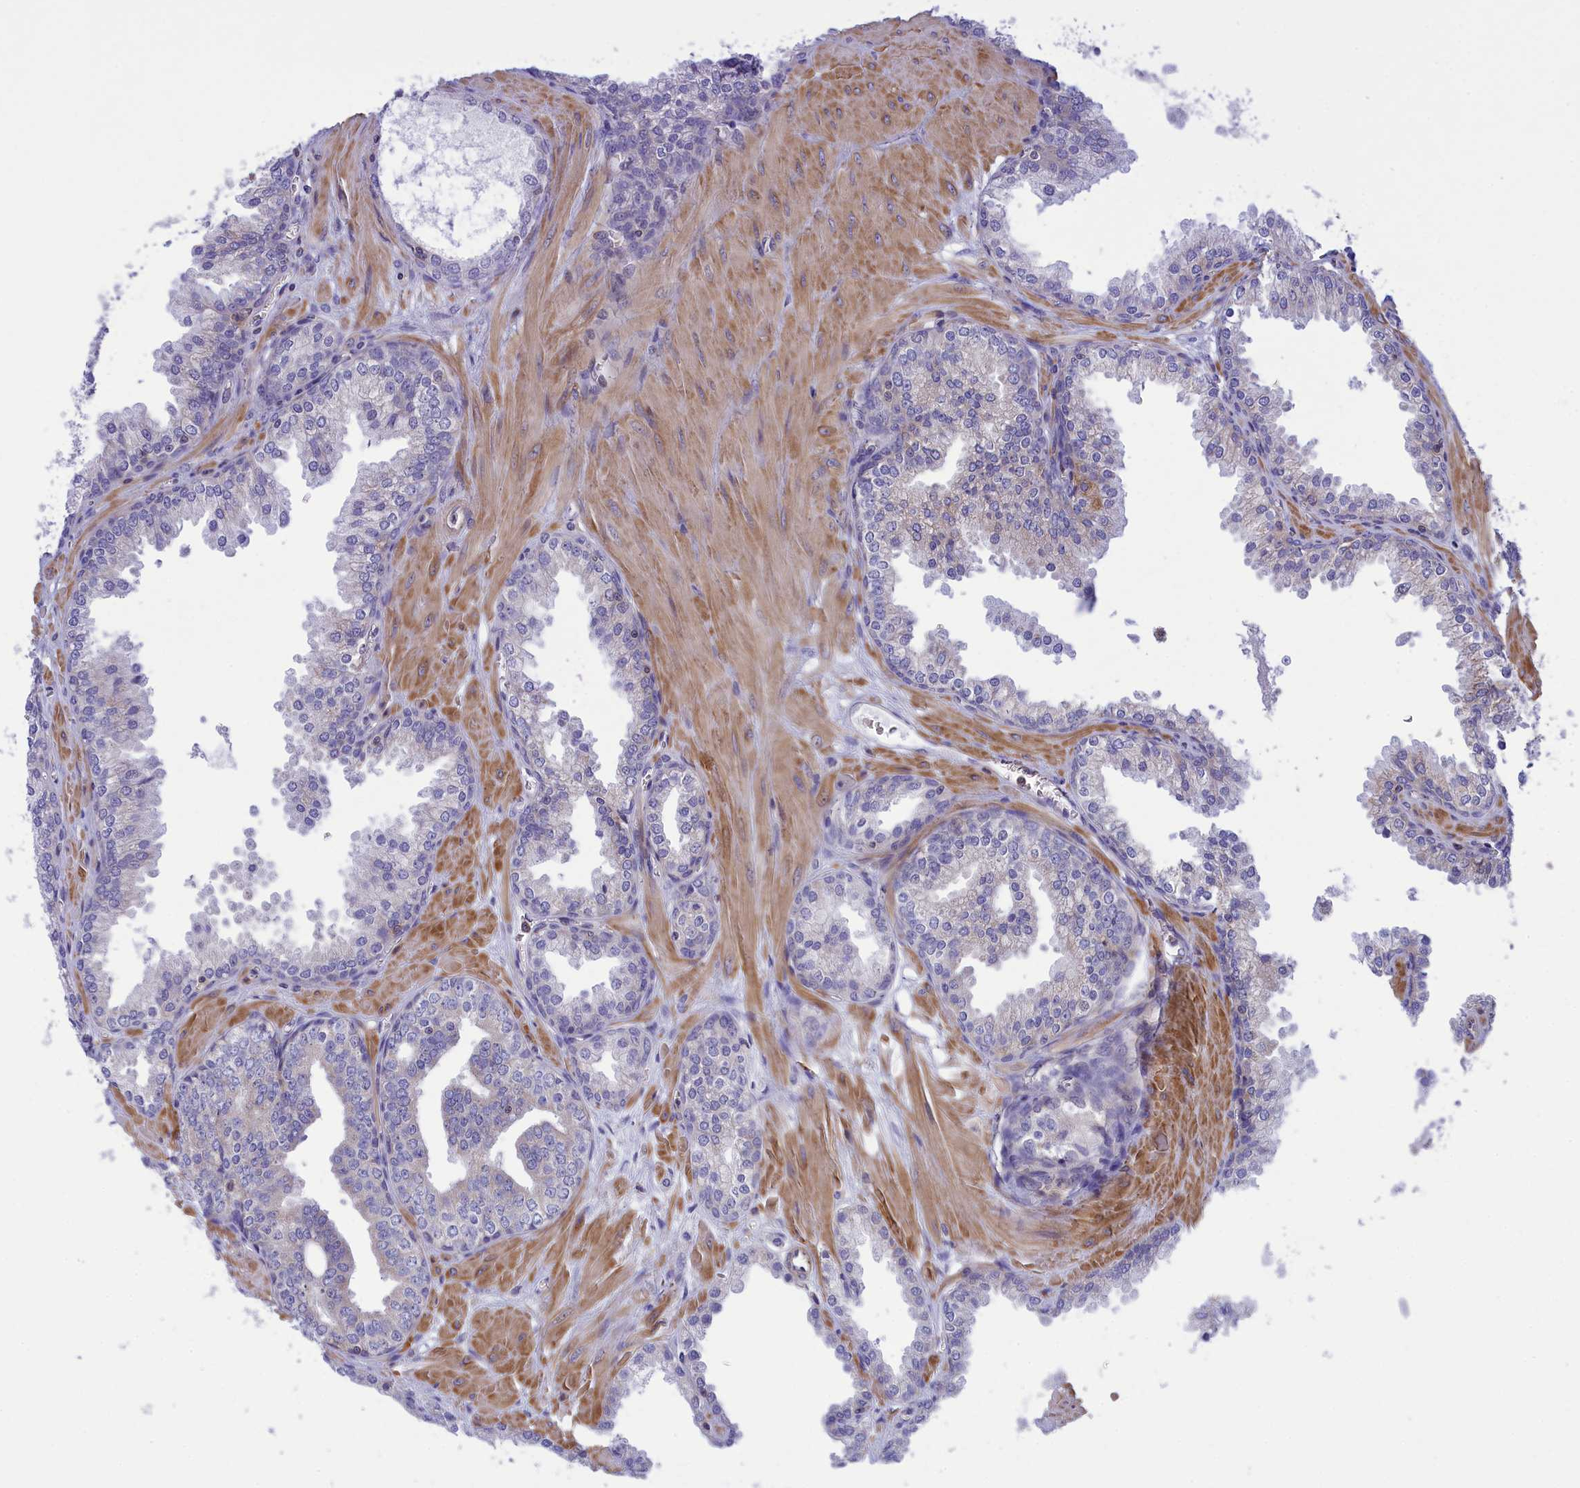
{"staining": {"intensity": "negative", "quantity": "none", "location": "none"}, "tissue": "prostate cancer", "cell_type": "Tumor cells", "image_type": "cancer", "snomed": [{"axis": "morphology", "description": "Adenocarcinoma, Low grade"}, {"axis": "topography", "description": "Prostate"}], "caption": "Photomicrograph shows no significant protein expression in tumor cells of prostate cancer (adenocarcinoma (low-grade)).", "gene": "CORO7-PAM16", "patient": {"sex": "male", "age": 67}}